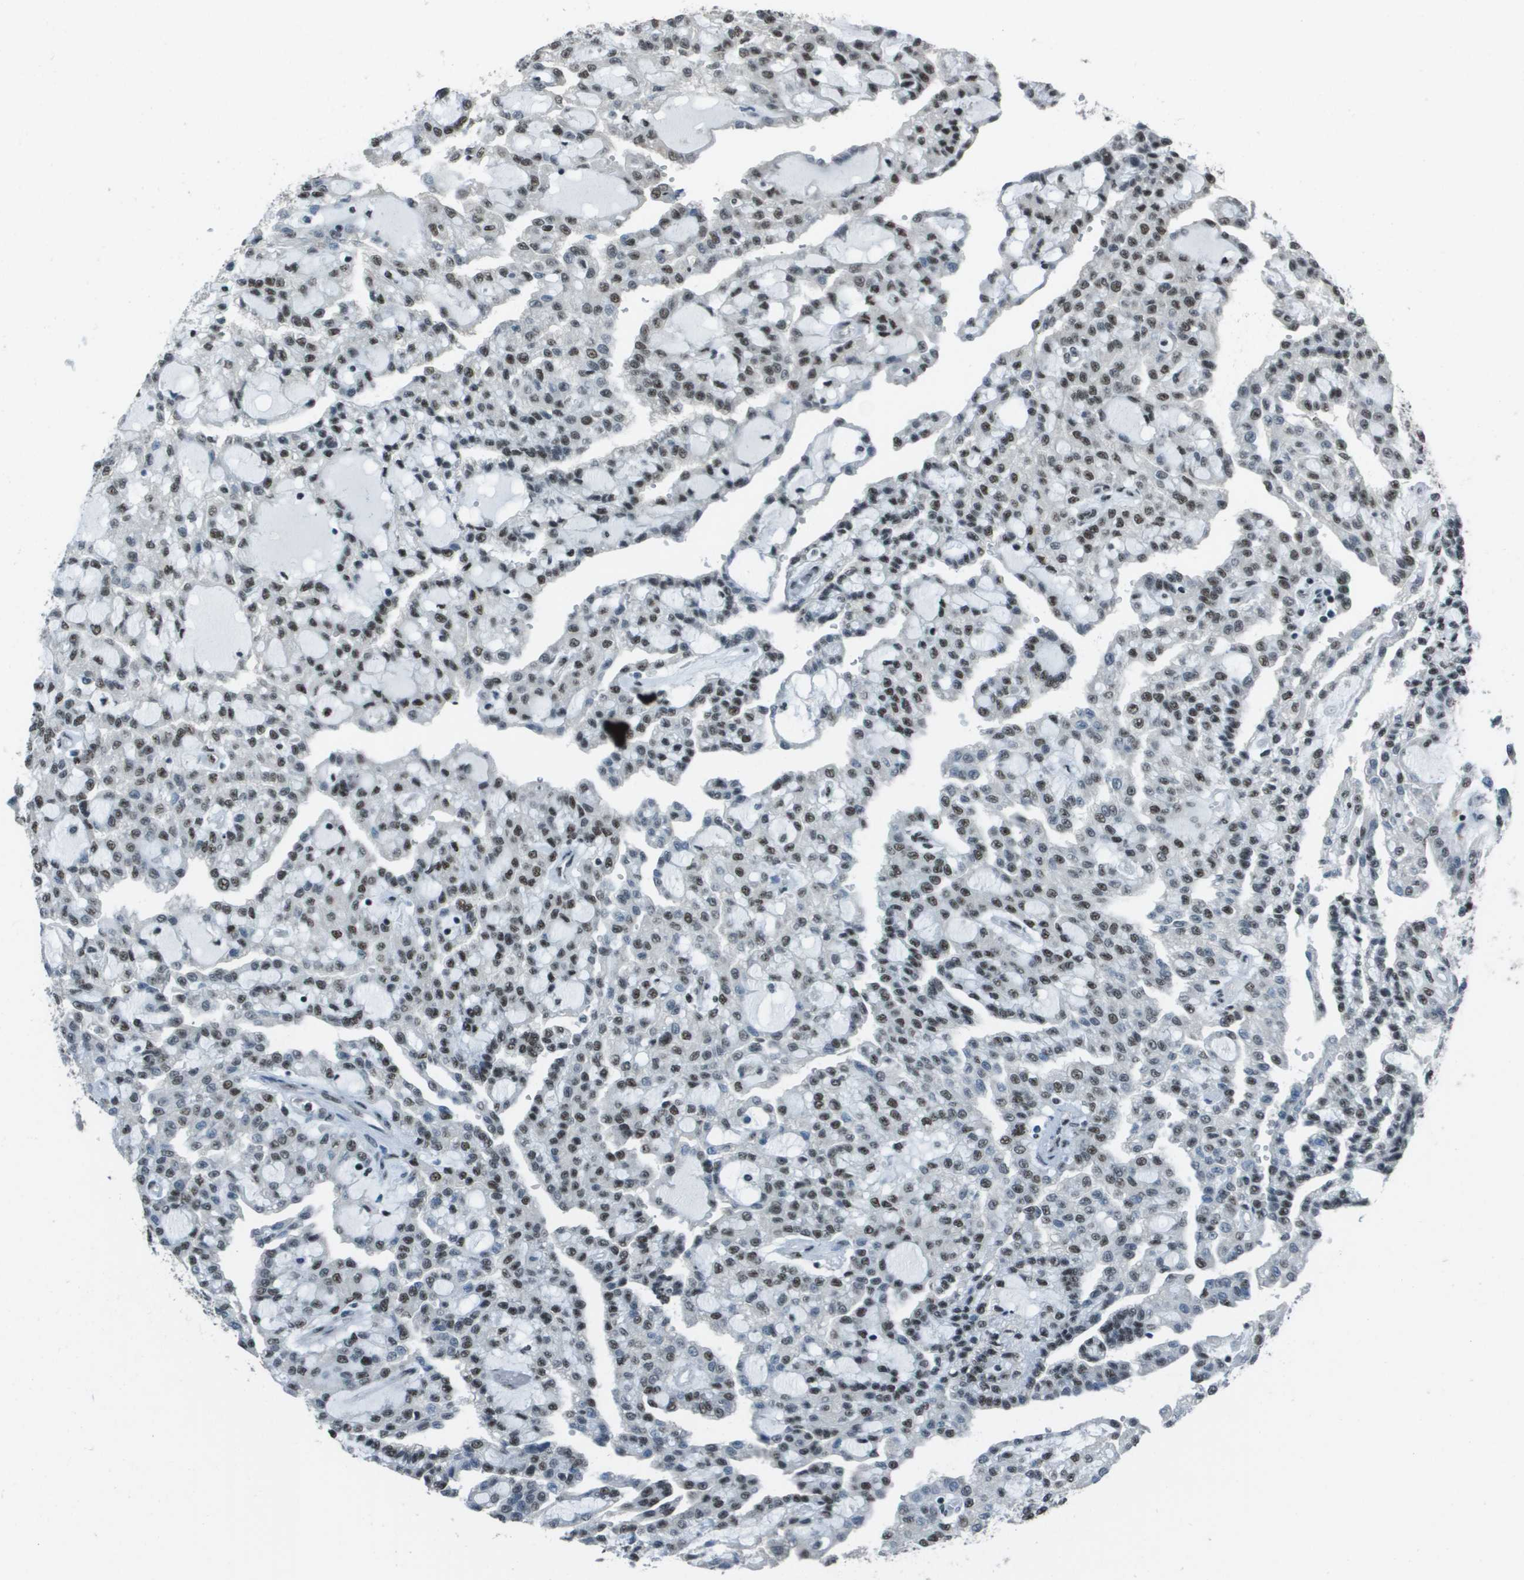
{"staining": {"intensity": "moderate", "quantity": ">75%", "location": "nuclear"}, "tissue": "renal cancer", "cell_type": "Tumor cells", "image_type": "cancer", "snomed": [{"axis": "morphology", "description": "Adenocarcinoma, NOS"}, {"axis": "topography", "description": "Kidney"}], "caption": "The immunohistochemical stain labels moderate nuclear staining in tumor cells of renal adenocarcinoma tissue.", "gene": "DEPDC1", "patient": {"sex": "male", "age": 63}}